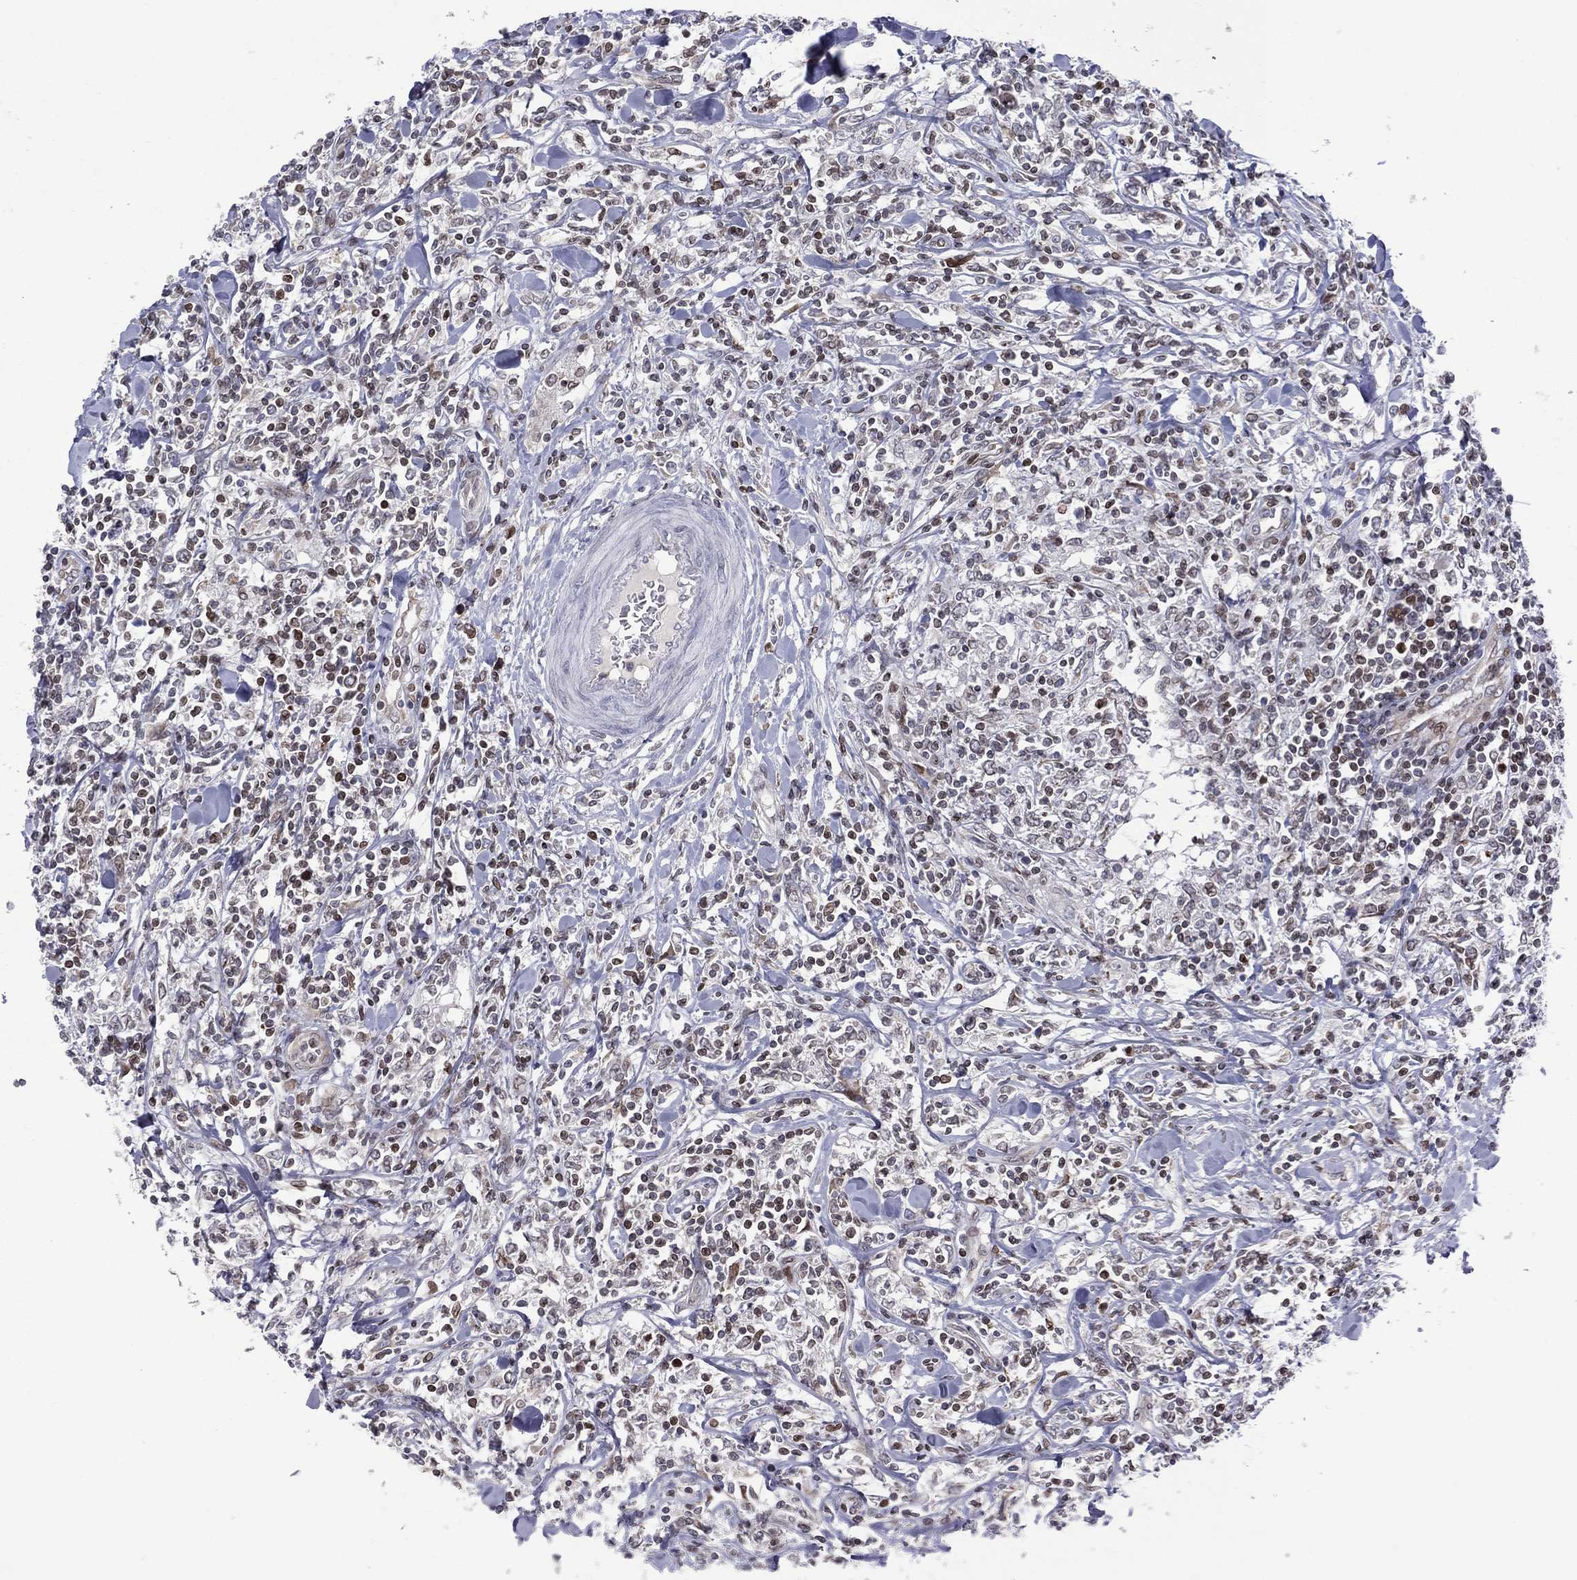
{"staining": {"intensity": "strong", "quantity": "<25%", "location": "nuclear"}, "tissue": "lymphoma", "cell_type": "Tumor cells", "image_type": "cancer", "snomed": [{"axis": "morphology", "description": "Malignant lymphoma, non-Hodgkin's type, High grade"}, {"axis": "topography", "description": "Lymph node"}], "caption": "Immunohistochemistry histopathology image of human high-grade malignant lymphoma, non-Hodgkin's type stained for a protein (brown), which reveals medium levels of strong nuclear expression in about <25% of tumor cells.", "gene": "DBF4B", "patient": {"sex": "female", "age": 84}}